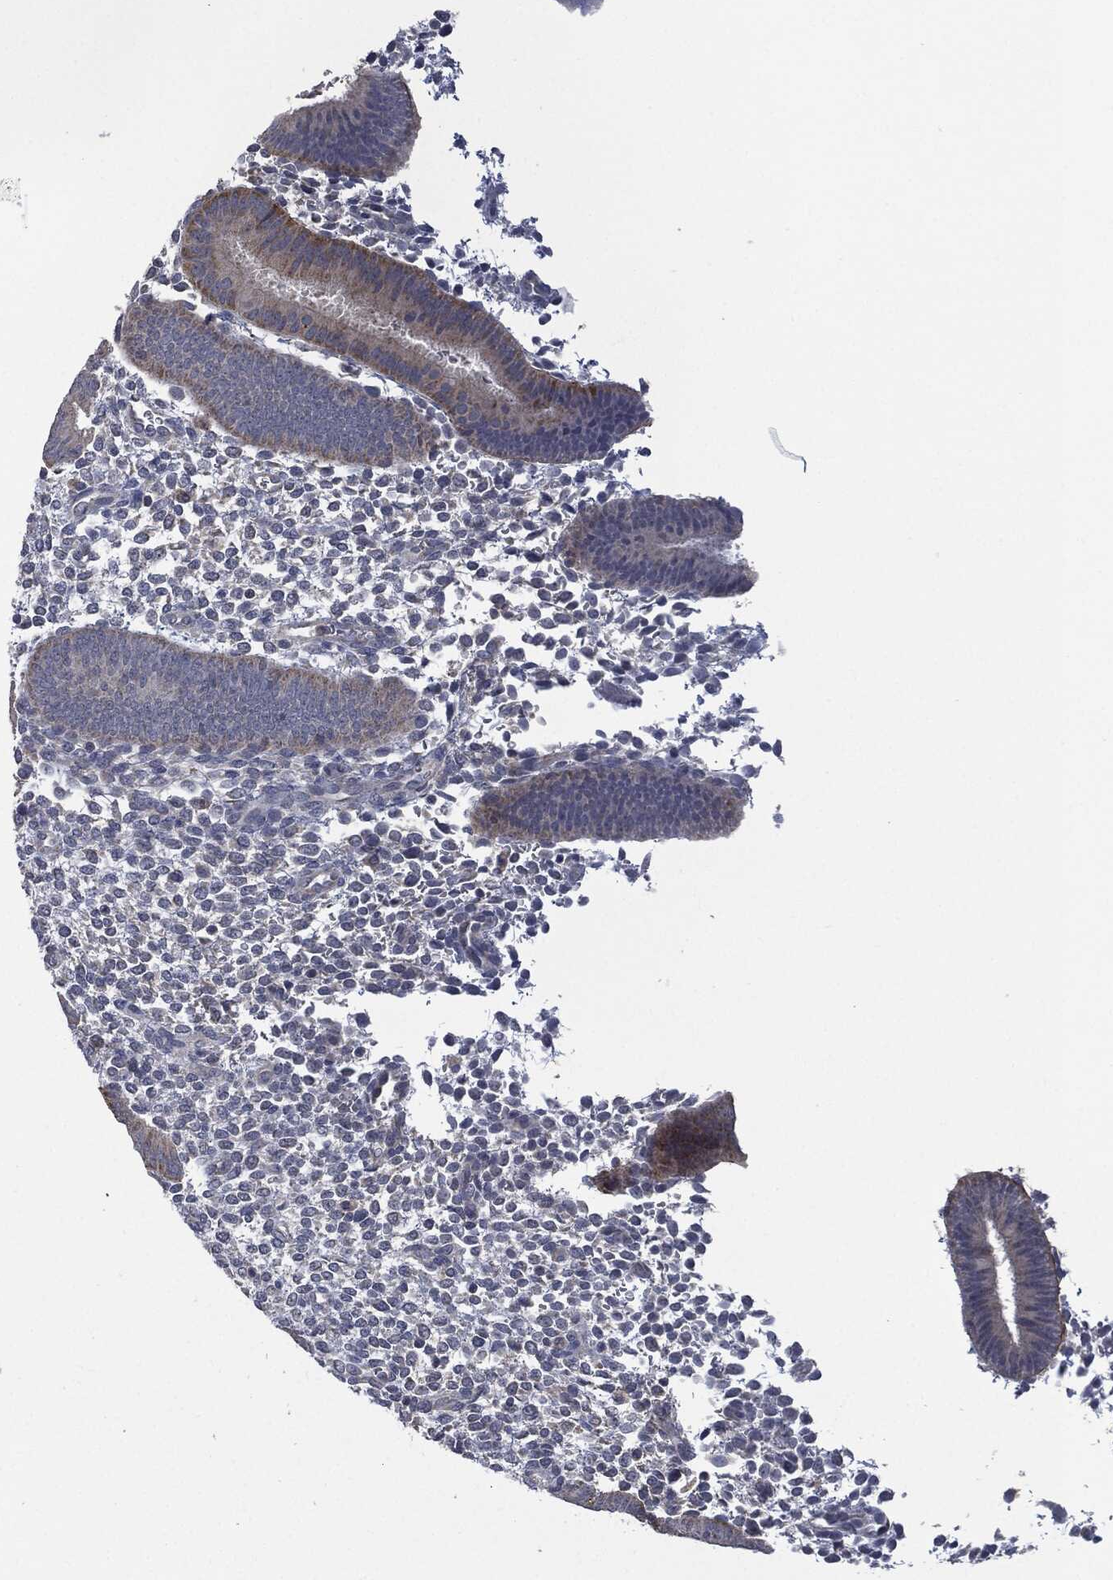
{"staining": {"intensity": "negative", "quantity": "none", "location": "none"}, "tissue": "endometrium", "cell_type": "Cells in endometrial stroma", "image_type": "normal", "snomed": [{"axis": "morphology", "description": "Normal tissue, NOS"}, {"axis": "topography", "description": "Endometrium"}], "caption": "IHC image of normal endometrium stained for a protein (brown), which shows no expression in cells in endometrial stroma.", "gene": "IL1RN", "patient": {"sex": "female", "age": 39}}